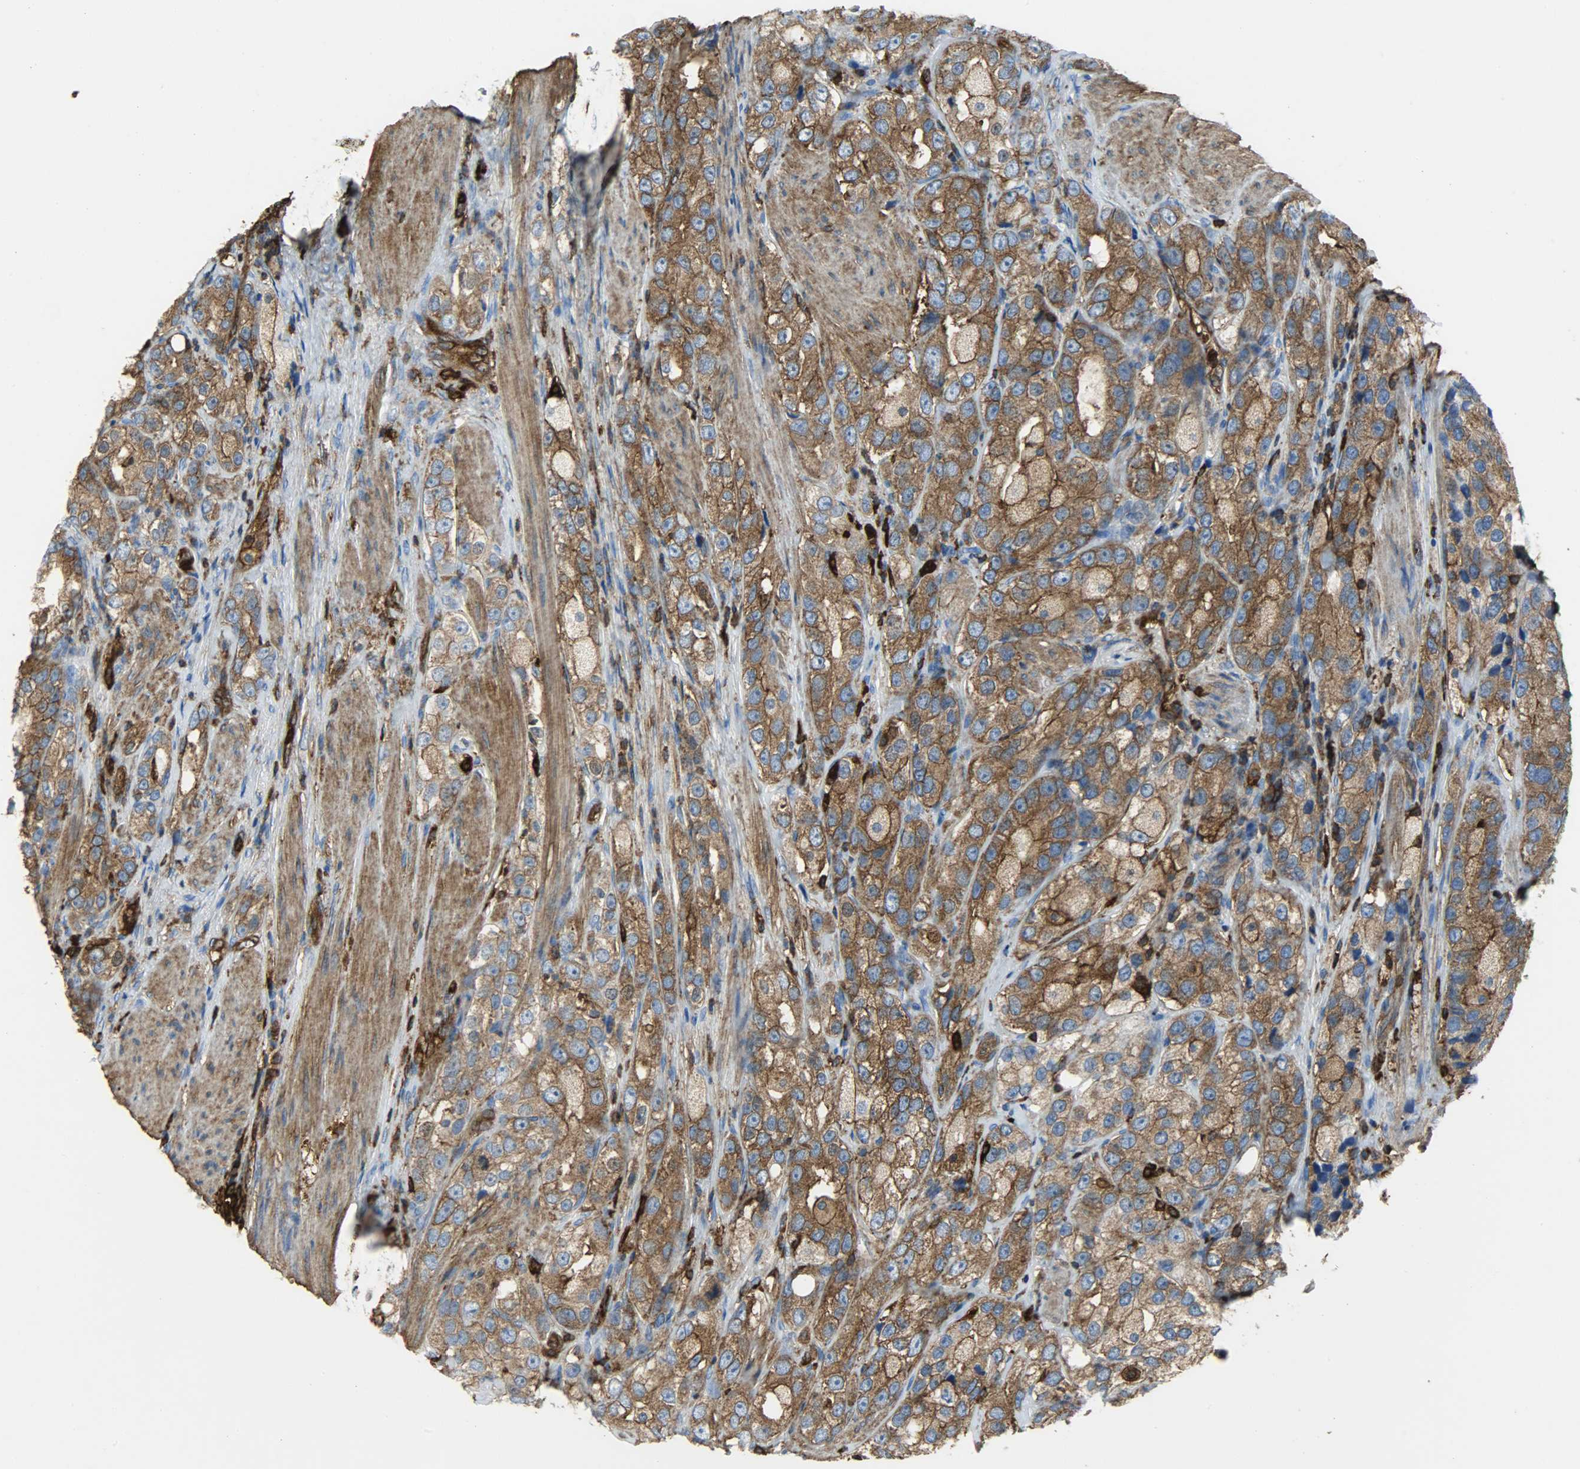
{"staining": {"intensity": "strong", "quantity": ">75%", "location": "cytoplasmic/membranous"}, "tissue": "prostate cancer", "cell_type": "Tumor cells", "image_type": "cancer", "snomed": [{"axis": "morphology", "description": "Adenocarcinoma, High grade"}, {"axis": "topography", "description": "Prostate"}], "caption": "Immunohistochemical staining of human prostate cancer displays high levels of strong cytoplasmic/membranous expression in approximately >75% of tumor cells.", "gene": "VASP", "patient": {"sex": "male", "age": 63}}